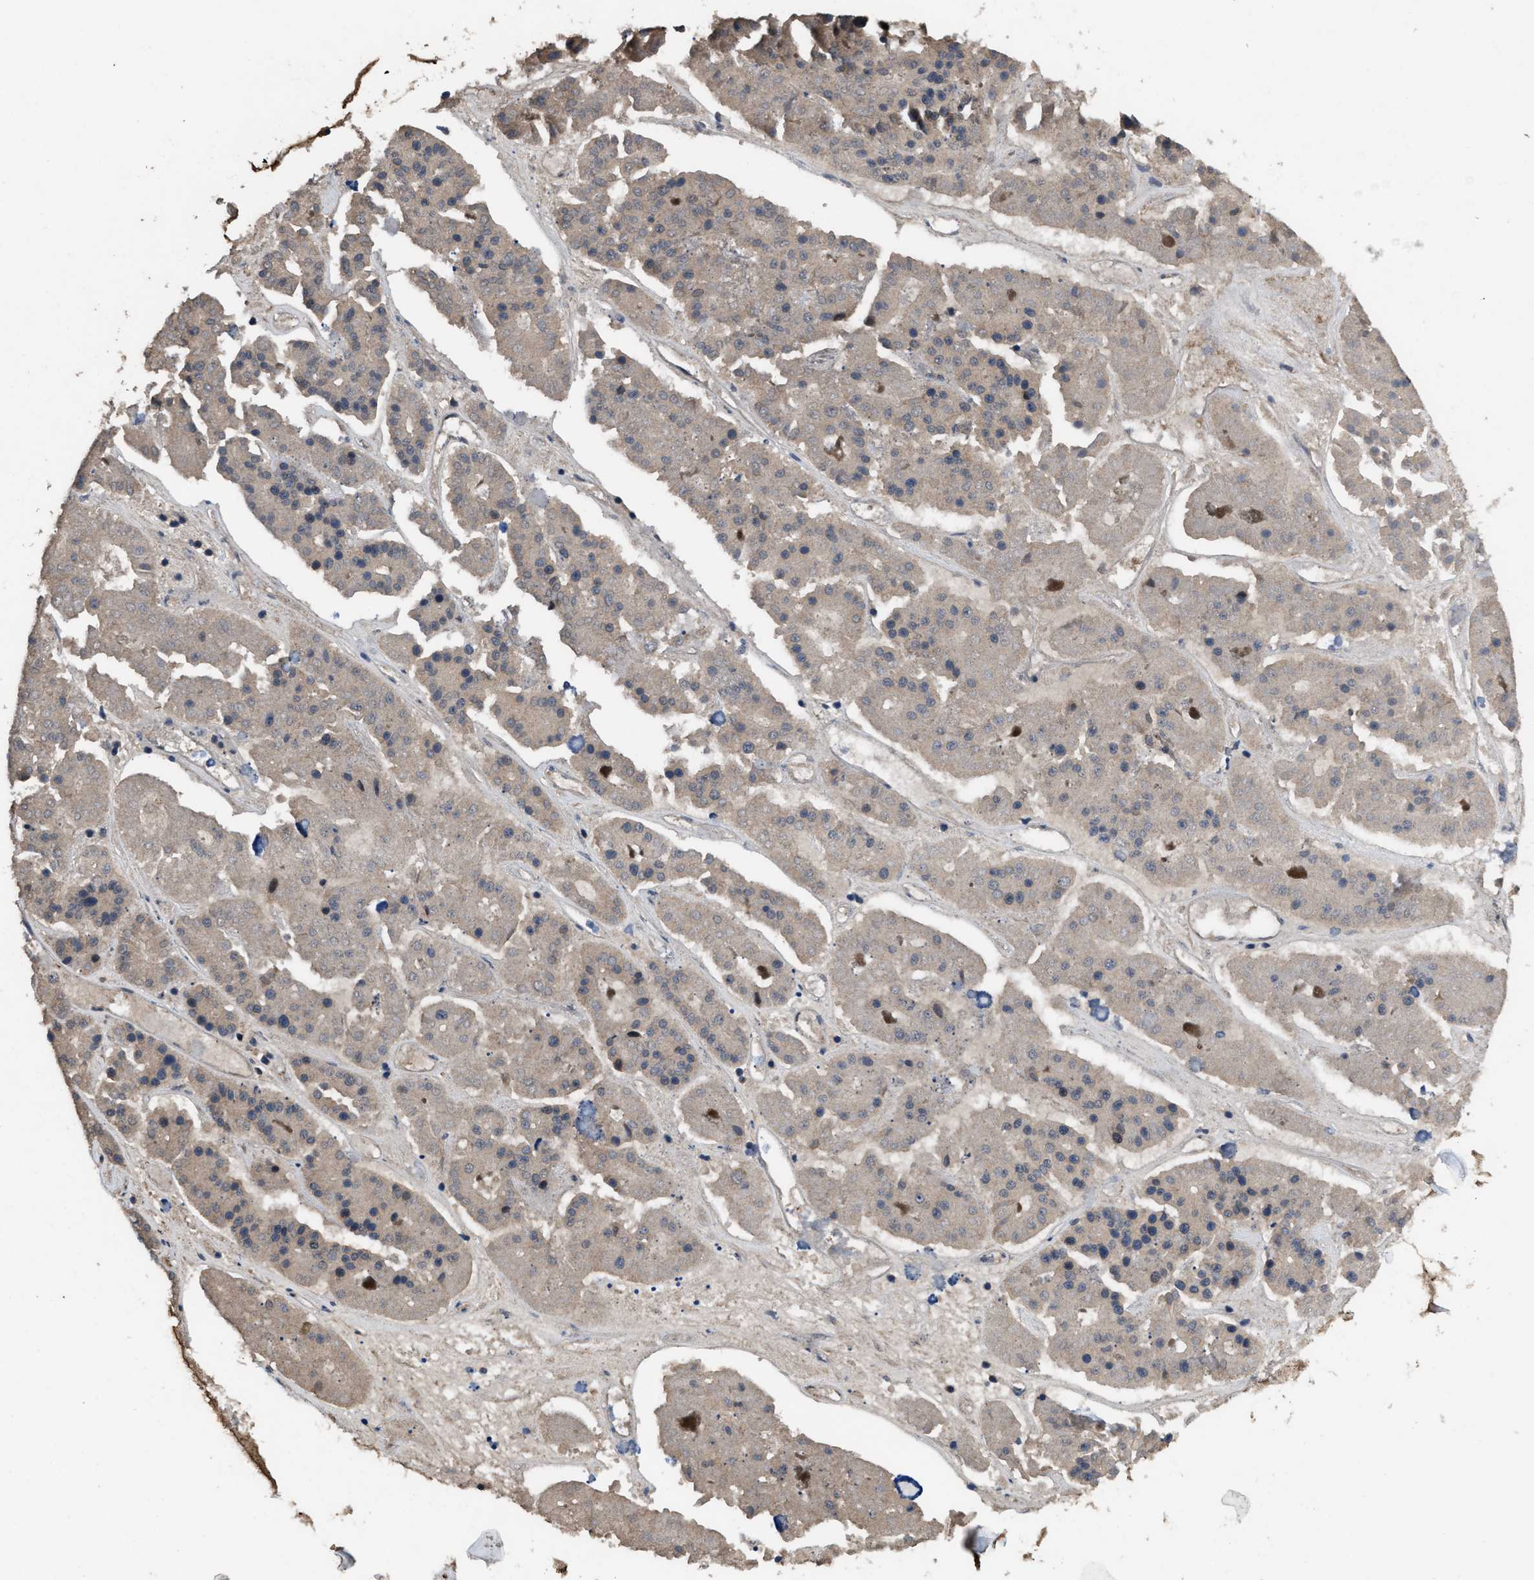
{"staining": {"intensity": "weak", "quantity": "<25%", "location": "cytoplasmic/membranous"}, "tissue": "pancreatic cancer", "cell_type": "Tumor cells", "image_type": "cancer", "snomed": [{"axis": "morphology", "description": "Adenocarcinoma, NOS"}, {"axis": "topography", "description": "Pancreas"}], "caption": "Tumor cells show no significant protein positivity in adenocarcinoma (pancreatic).", "gene": "HAUS6", "patient": {"sex": "male", "age": 50}}